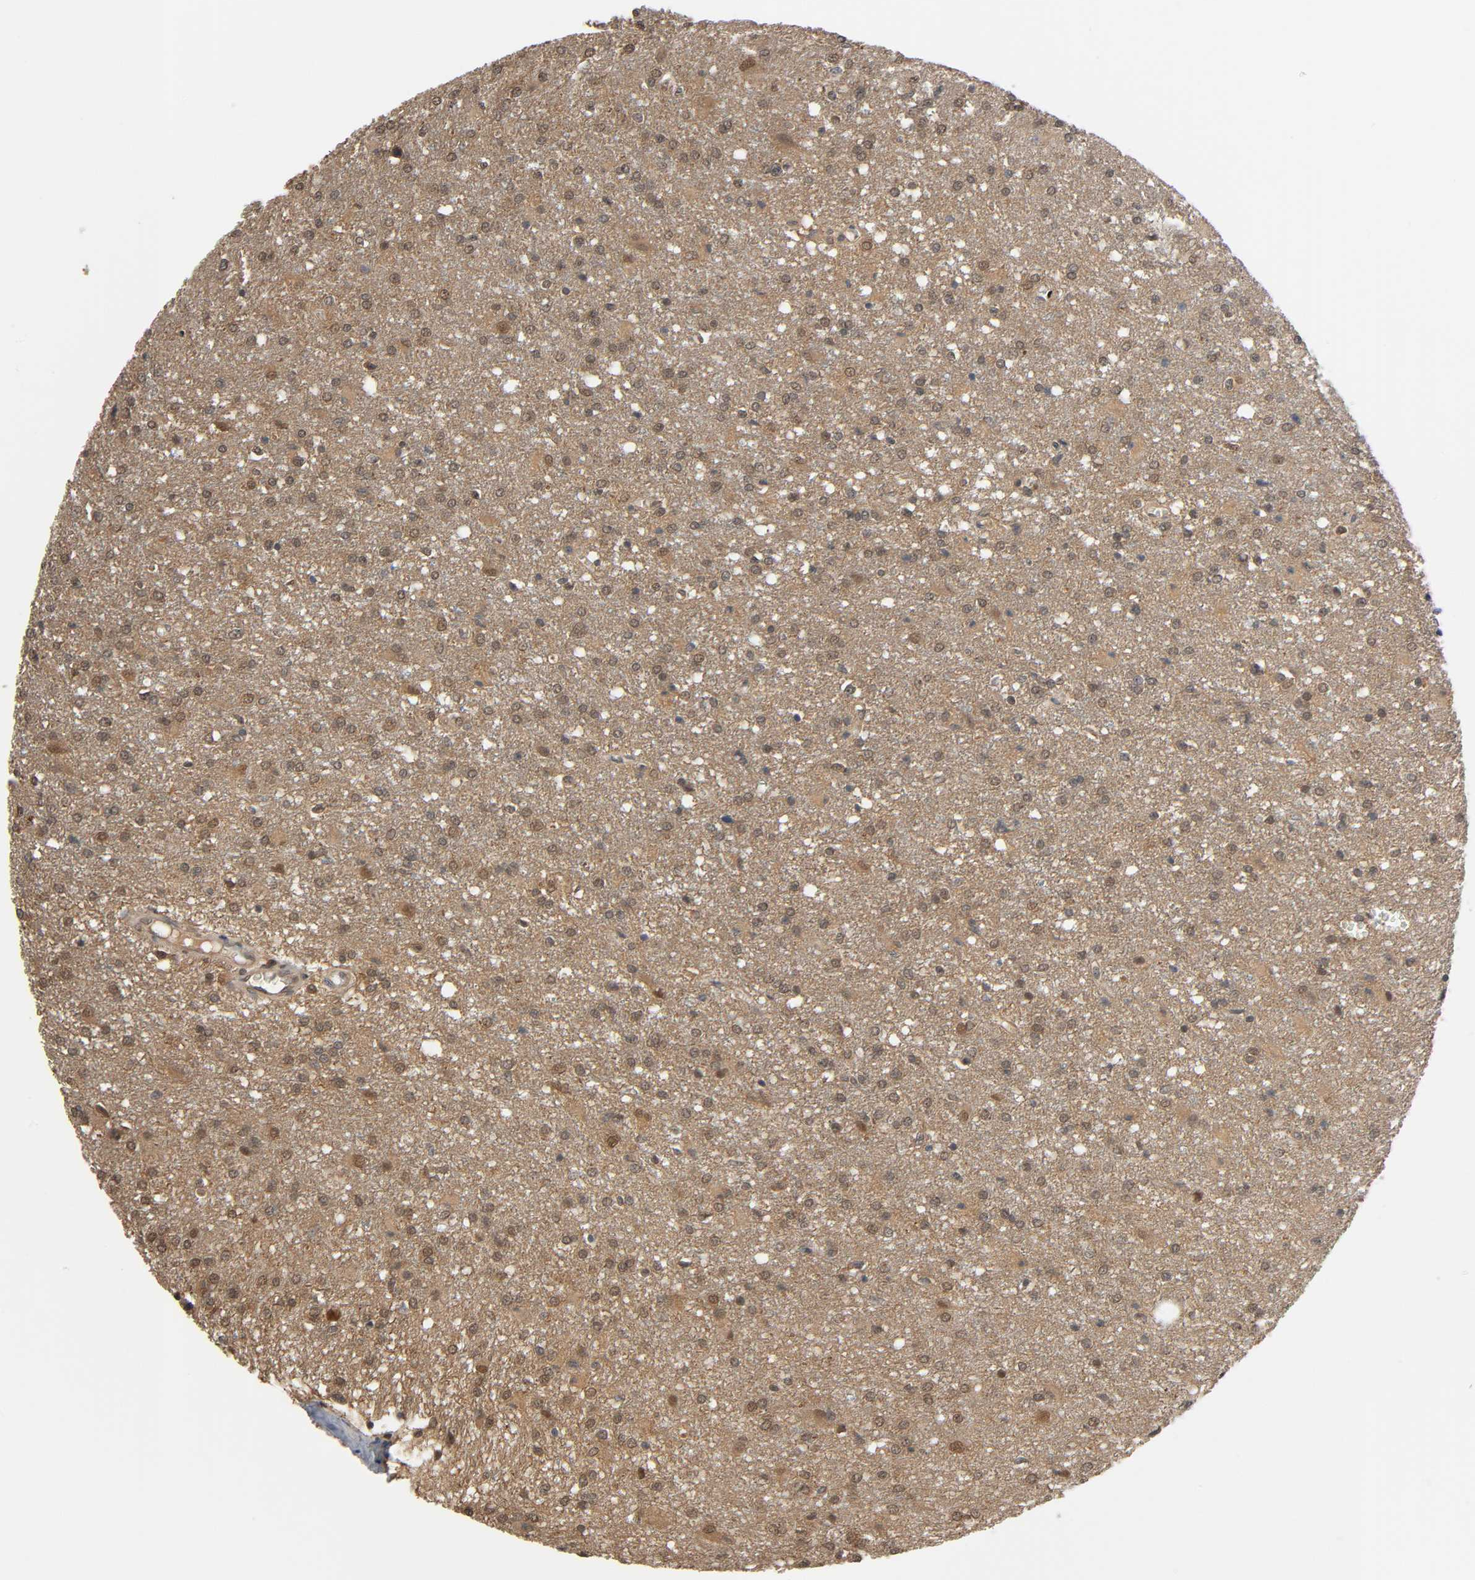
{"staining": {"intensity": "moderate", "quantity": "25%-75%", "location": "cytoplasmic/membranous,nuclear"}, "tissue": "glioma", "cell_type": "Tumor cells", "image_type": "cancer", "snomed": [{"axis": "morphology", "description": "Glioma, malignant, High grade"}, {"axis": "topography", "description": "Cerebral cortex"}], "caption": "High-grade glioma (malignant) was stained to show a protein in brown. There is medium levels of moderate cytoplasmic/membranous and nuclear staining in about 25%-75% of tumor cells.", "gene": "NEDD8", "patient": {"sex": "male", "age": 76}}